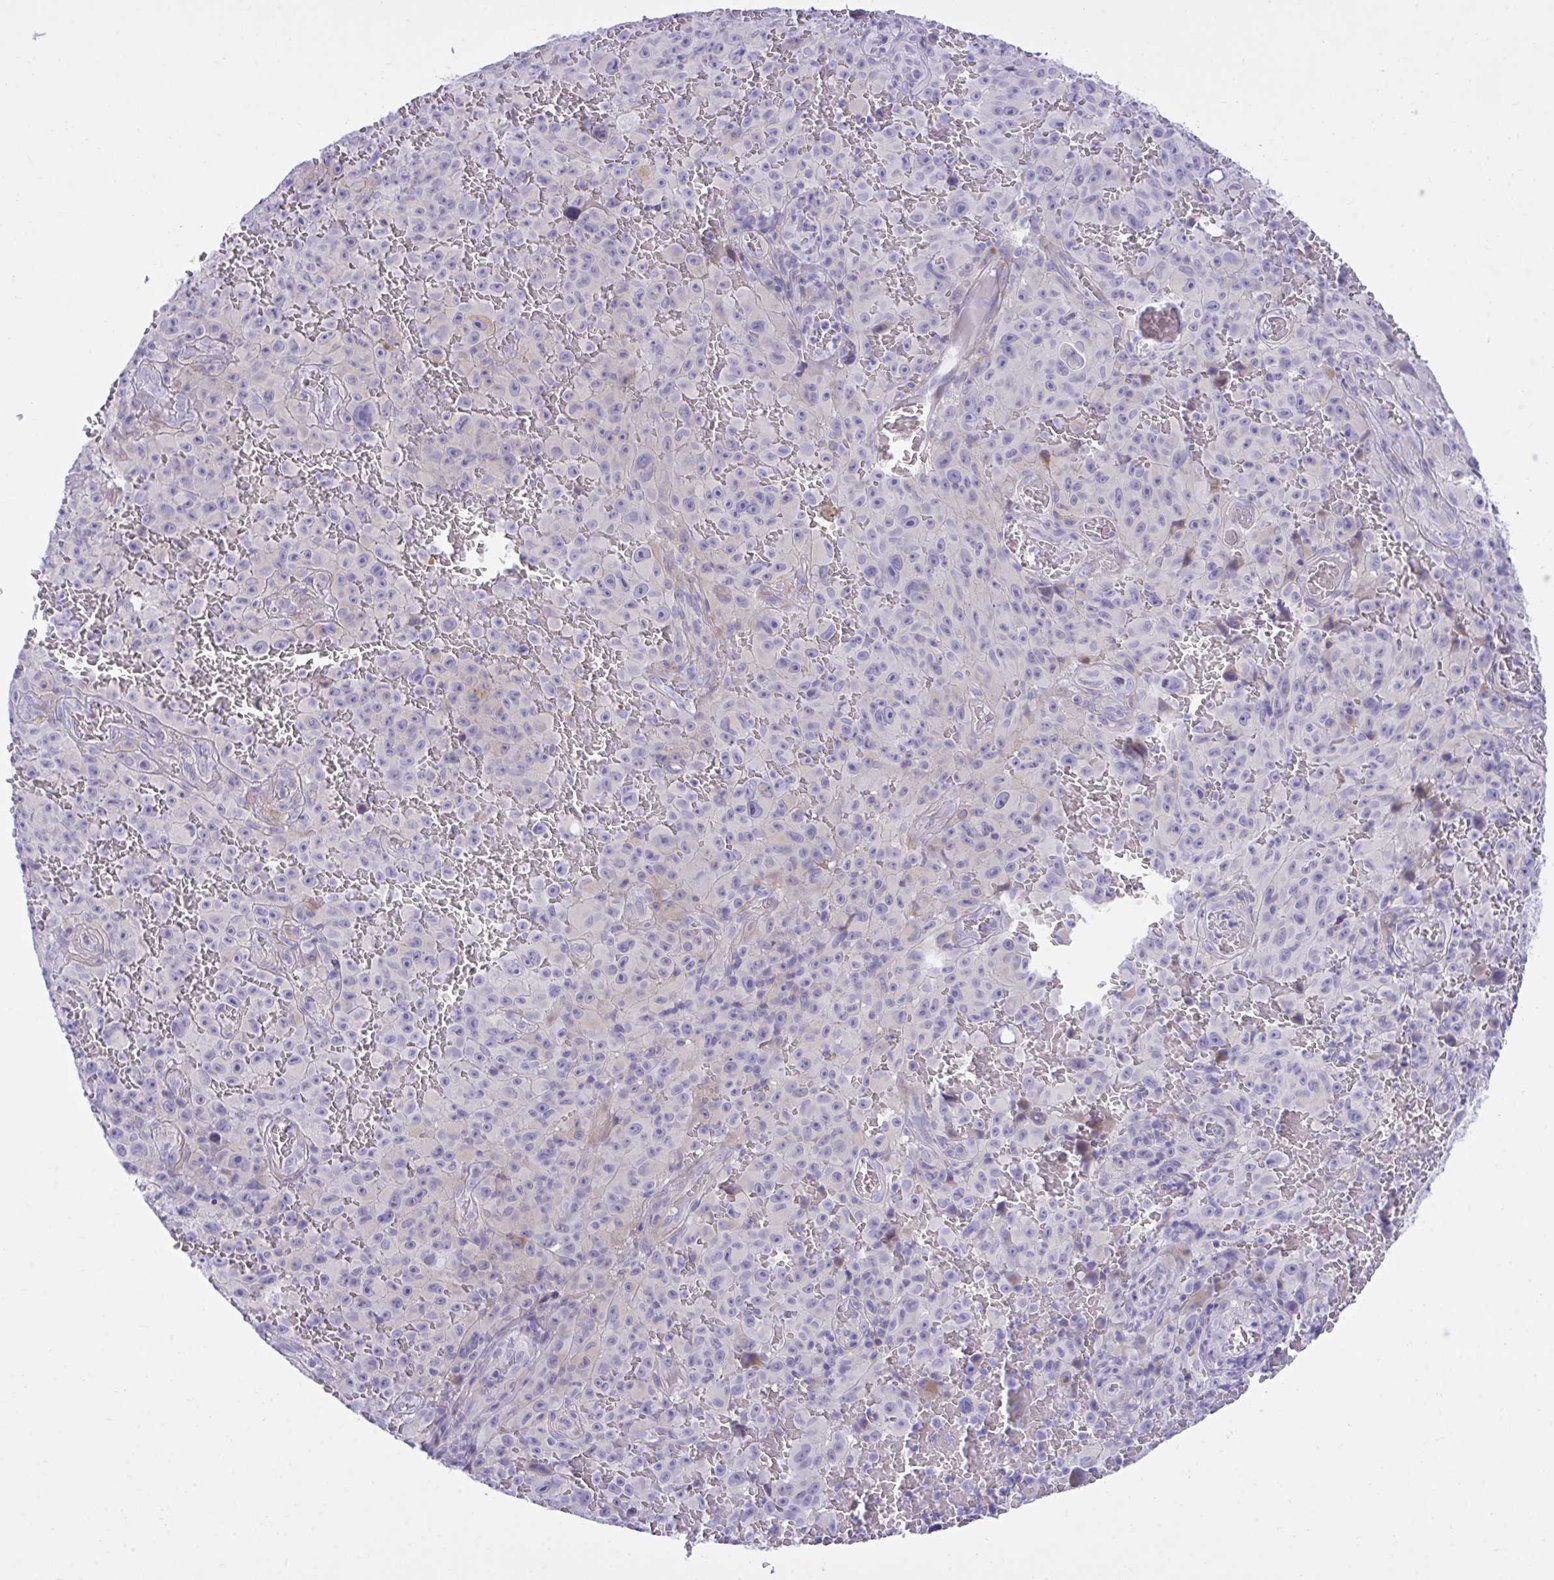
{"staining": {"intensity": "negative", "quantity": "none", "location": "none"}, "tissue": "melanoma", "cell_type": "Tumor cells", "image_type": "cancer", "snomed": [{"axis": "morphology", "description": "Malignant melanoma, NOS"}, {"axis": "topography", "description": "Skin"}], "caption": "The image reveals no staining of tumor cells in melanoma.", "gene": "MED9", "patient": {"sex": "female", "age": 82}}